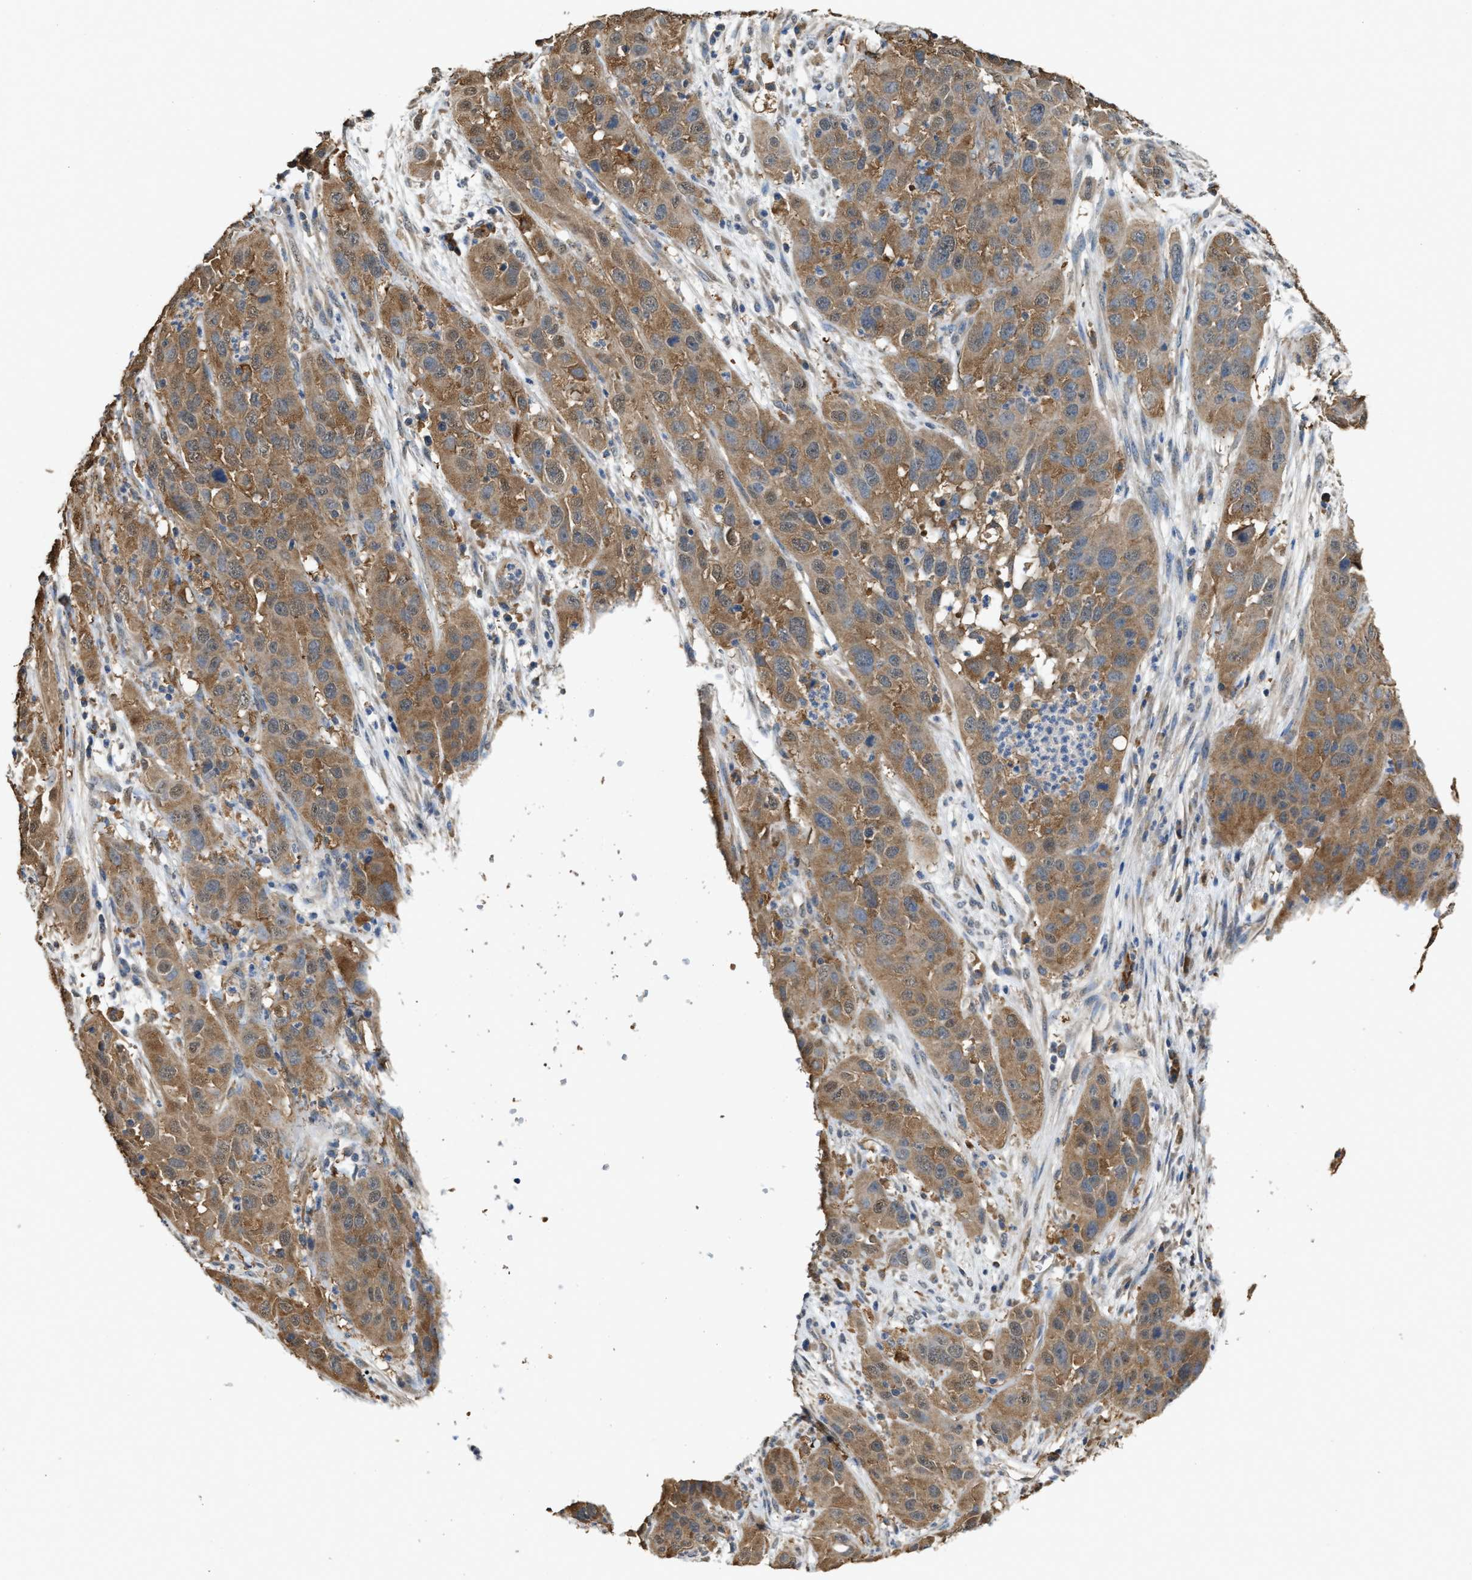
{"staining": {"intensity": "moderate", "quantity": ">75%", "location": "cytoplasmic/membranous"}, "tissue": "cervical cancer", "cell_type": "Tumor cells", "image_type": "cancer", "snomed": [{"axis": "morphology", "description": "Squamous cell carcinoma, NOS"}, {"axis": "topography", "description": "Cervix"}], "caption": "A medium amount of moderate cytoplasmic/membranous positivity is seen in approximately >75% of tumor cells in cervical cancer (squamous cell carcinoma) tissue.", "gene": "GCN1", "patient": {"sex": "female", "age": 32}}